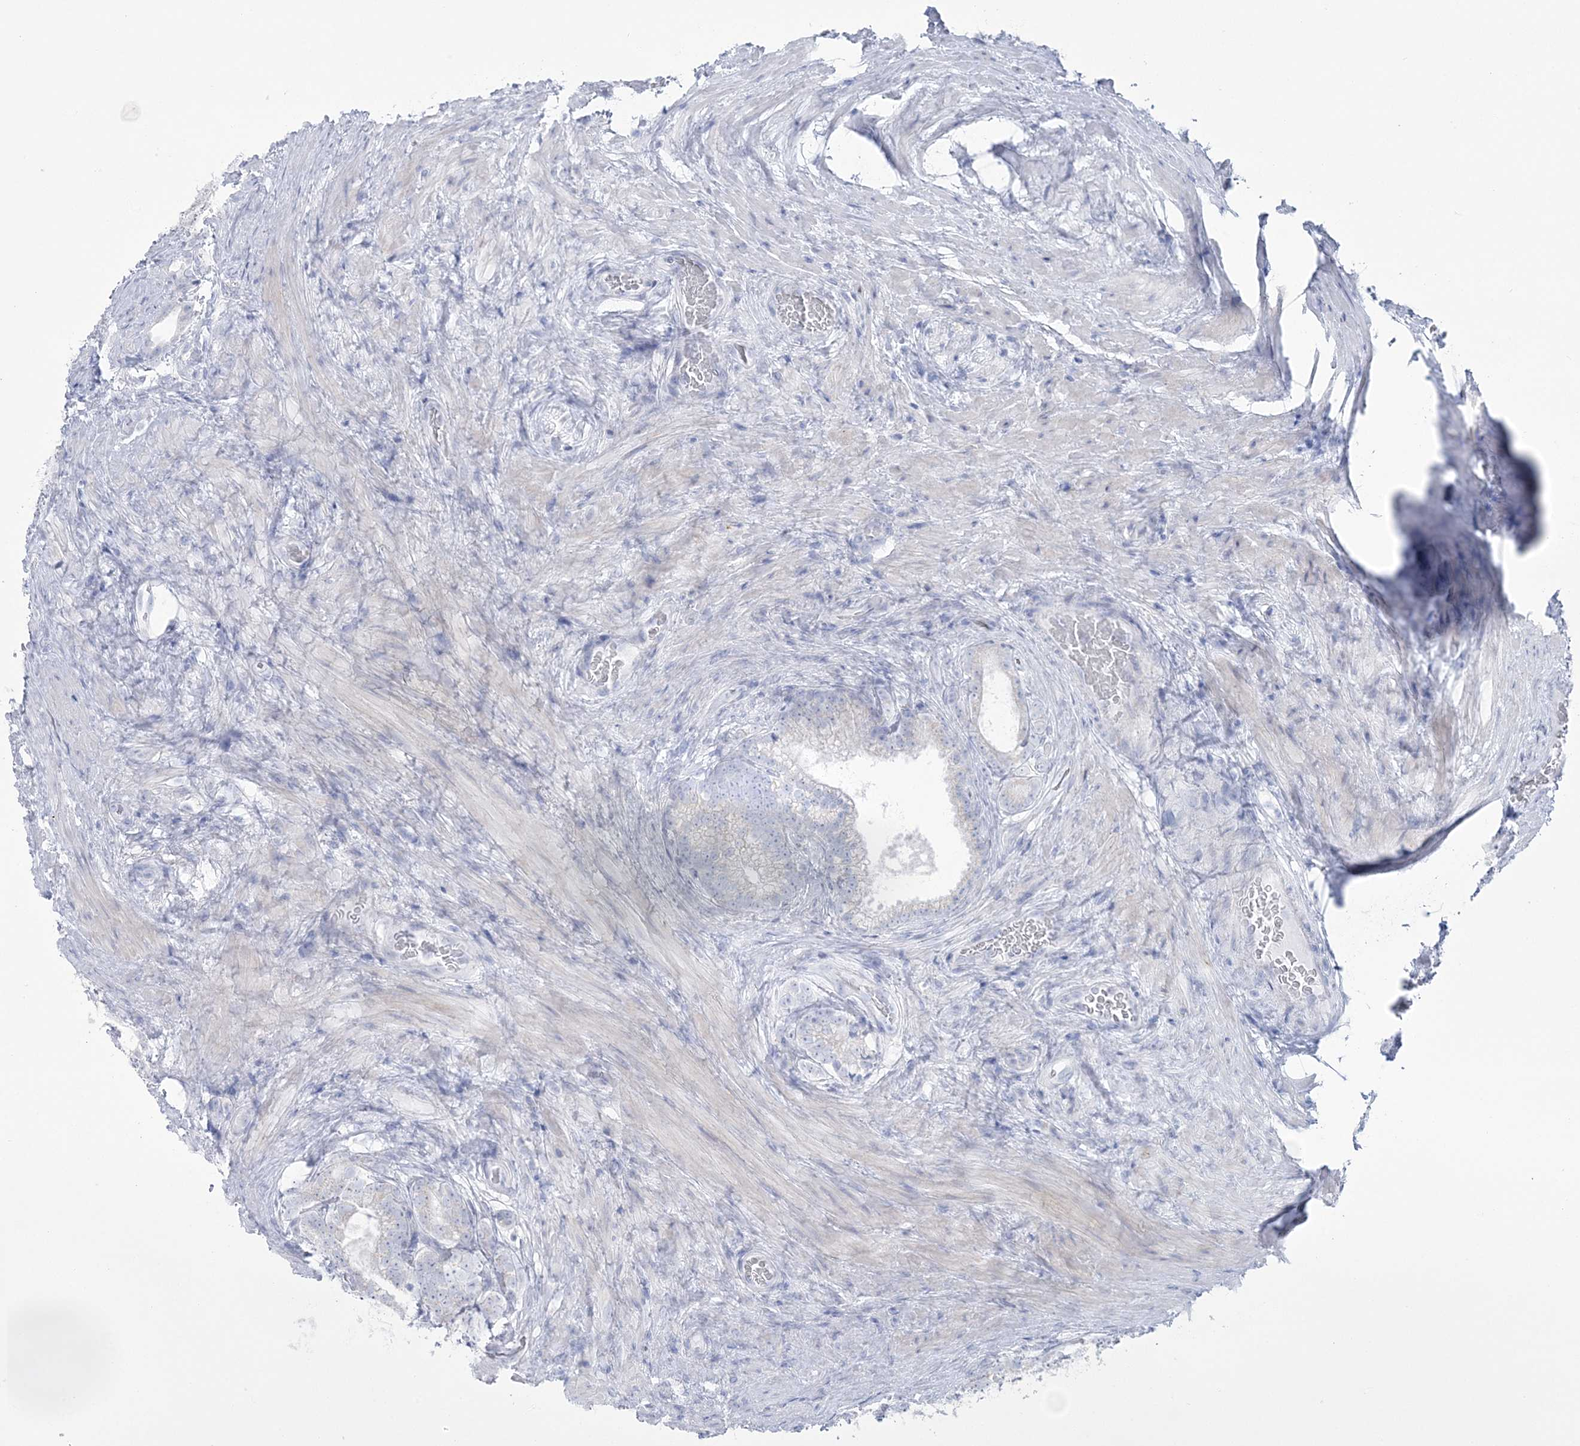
{"staining": {"intensity": "negative", "quantity": "none", "location": "none"}, "tissue": "prostate cancer", "cell_type": "Tumor cells", "image_type": "cancer", "snomed": [{"axis": "morphology", "description": "Adenocarcinoma, Low grade"}, {"axis": "topography", "description": "Prostate"}], "caption": "A histopathology image of prostate low-grade adenocarcinoma stained for a protein exhibits no brown staining in tumor cells.", "gene": "ZNF843", "patient": {"sex": "male", "age": 71}}